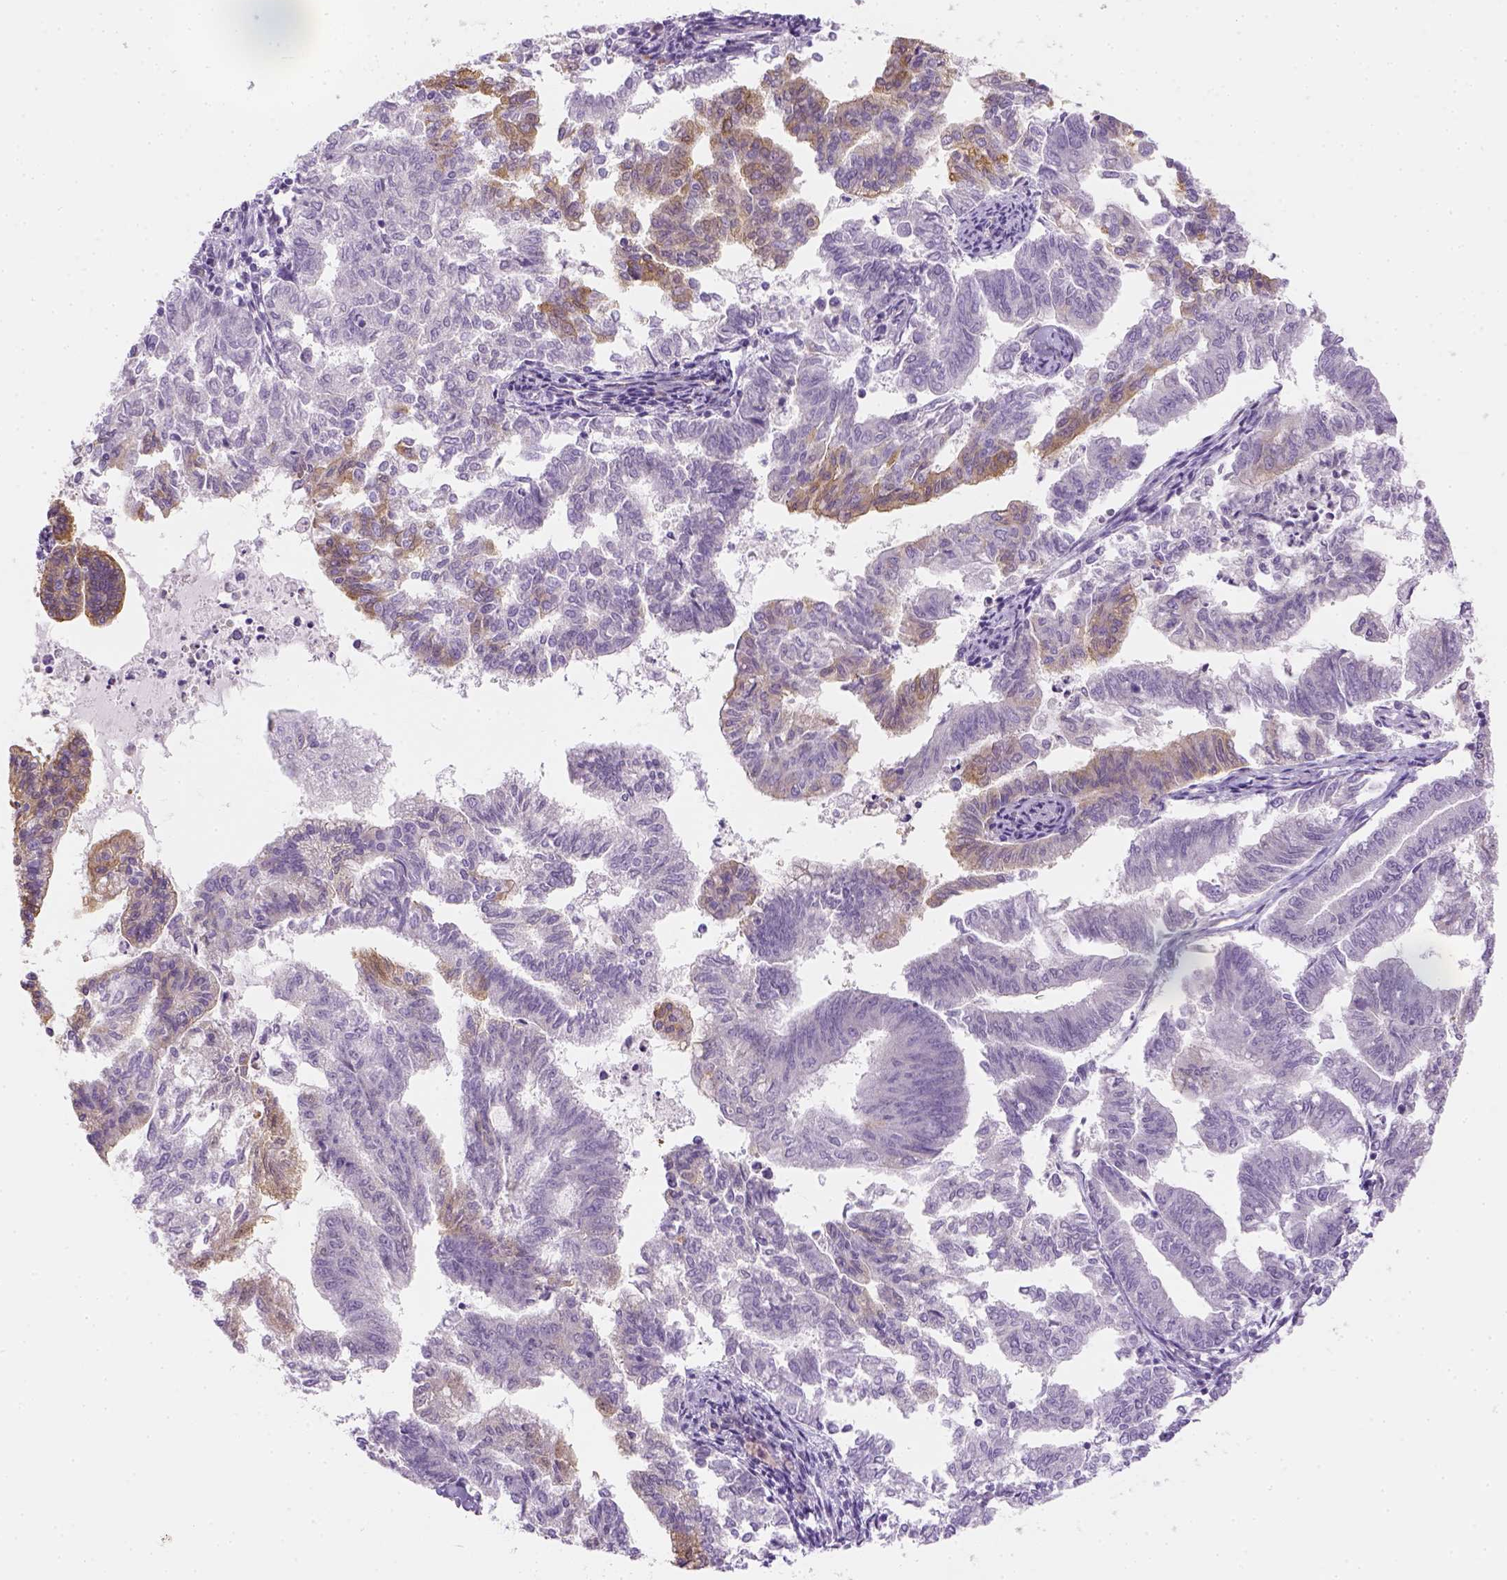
{"staining": {"intensity": "moderate", "quantity": "<25%", "location": "cytoplasmic/membranous"}, "tissue": "endometrial cancer", "cell_type": "Tumor cells", "image_type": "cancer", "snomed": [{"axis": "morphology", "description": "Adenocarcinoma, NOS"}, {"axis": "topography", "description": "Endometrium"}], "caption": "Adenocarcinoma (endometrial) stained for a protein (brown) exhibits moderate cytoplasmic/membranous positive expression in about <25% of tumor cells.", "gene": "CACNB1", "patient": {"sex": "female", "age": 79}}